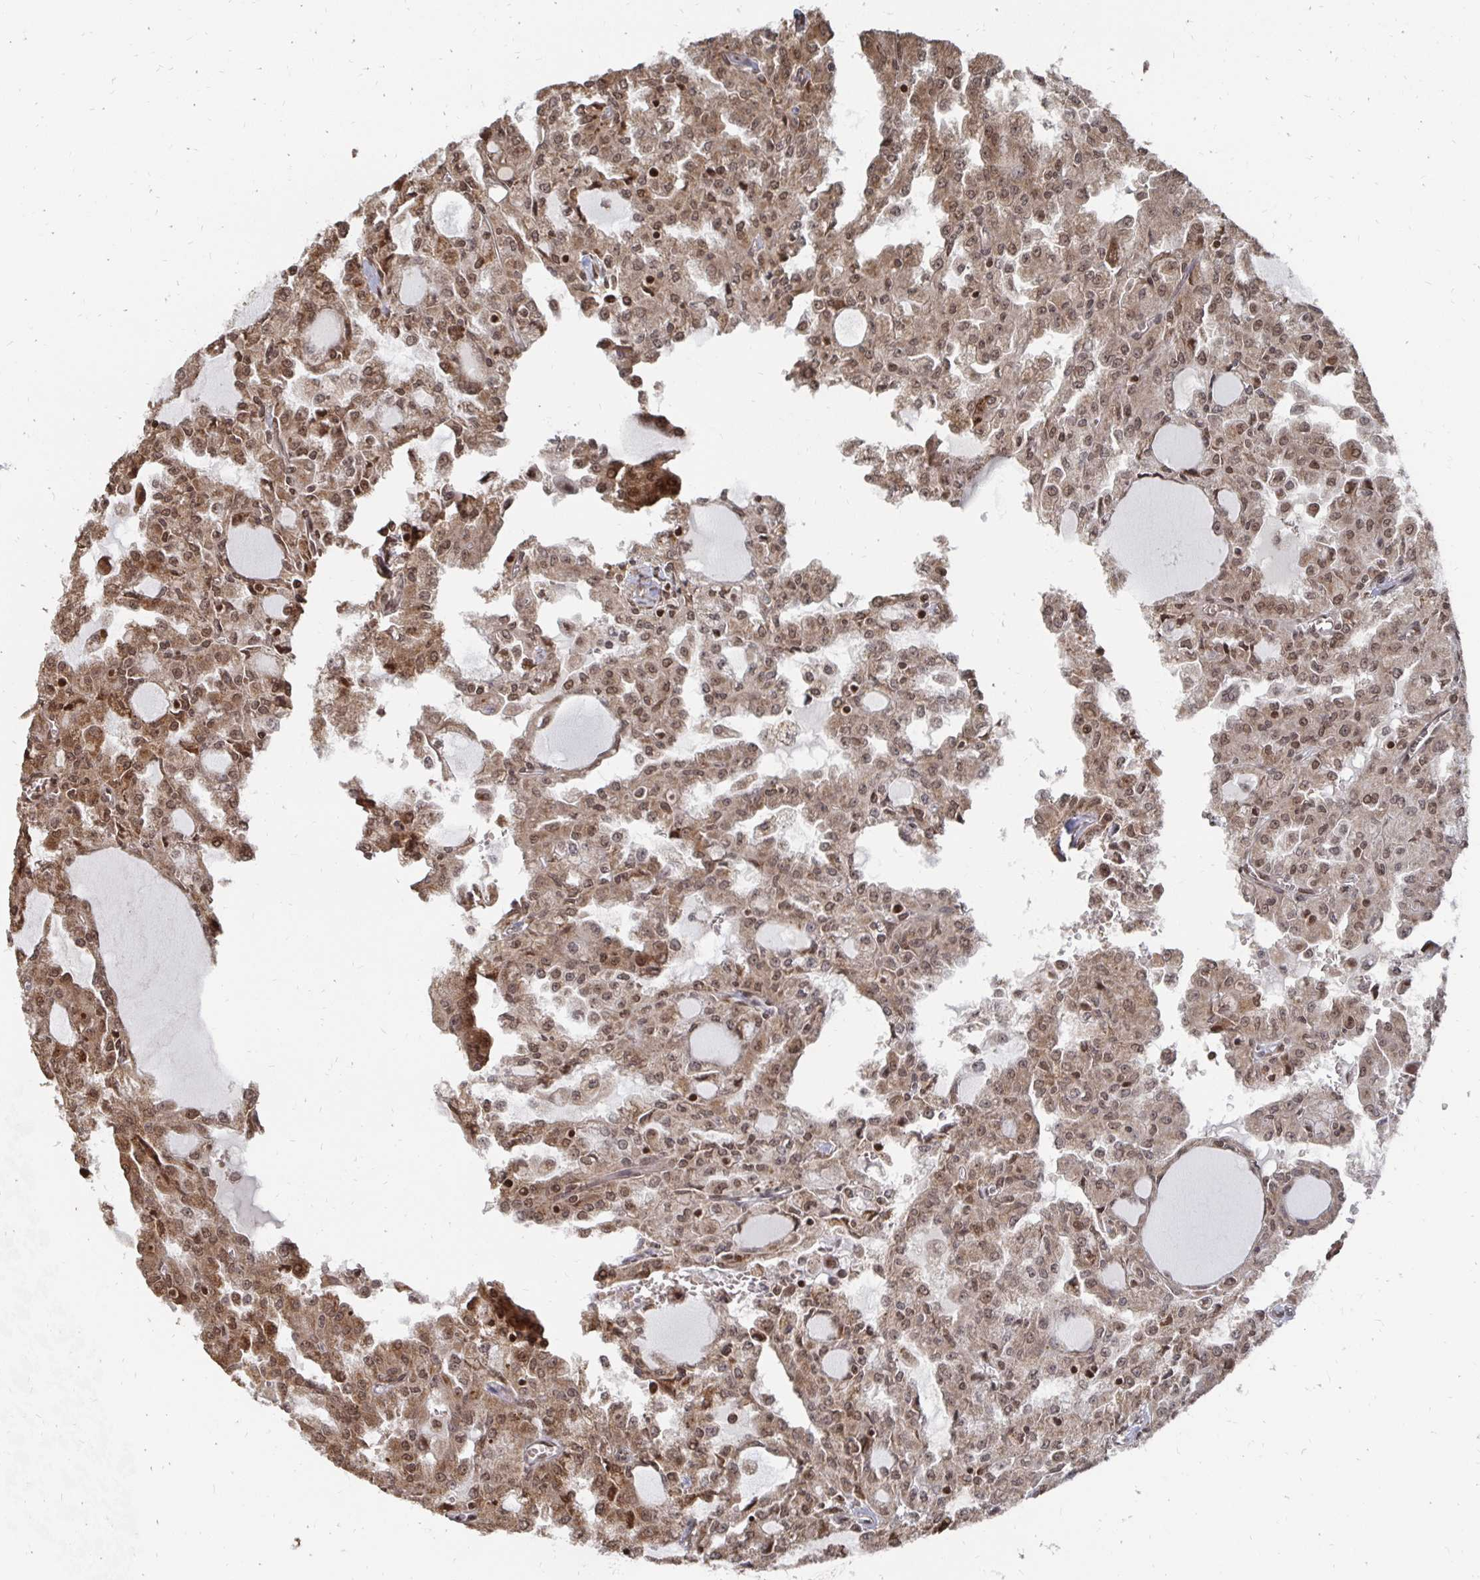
{"staining": {"intensity": "moderate", "quantity": ">75%", "location": "nuclear"}, "tissue": "head and neck cancer", "cell_type": "Tumor cells", "image_type": "cancer", "snomed": [{"axis": "morphology", "description": "Adenocarcinoma, NOS"}, {"axis": "topography", "description": "Head-Neck"}], "caption": "This histopathology image shows IHC staining of adenocarcinoma (head and neck), with medium moderate nuclear expression in approximately >75% of tumor cells.", "gene": "GTF3C6", "patient": {"sex": "male", "age": 64}}